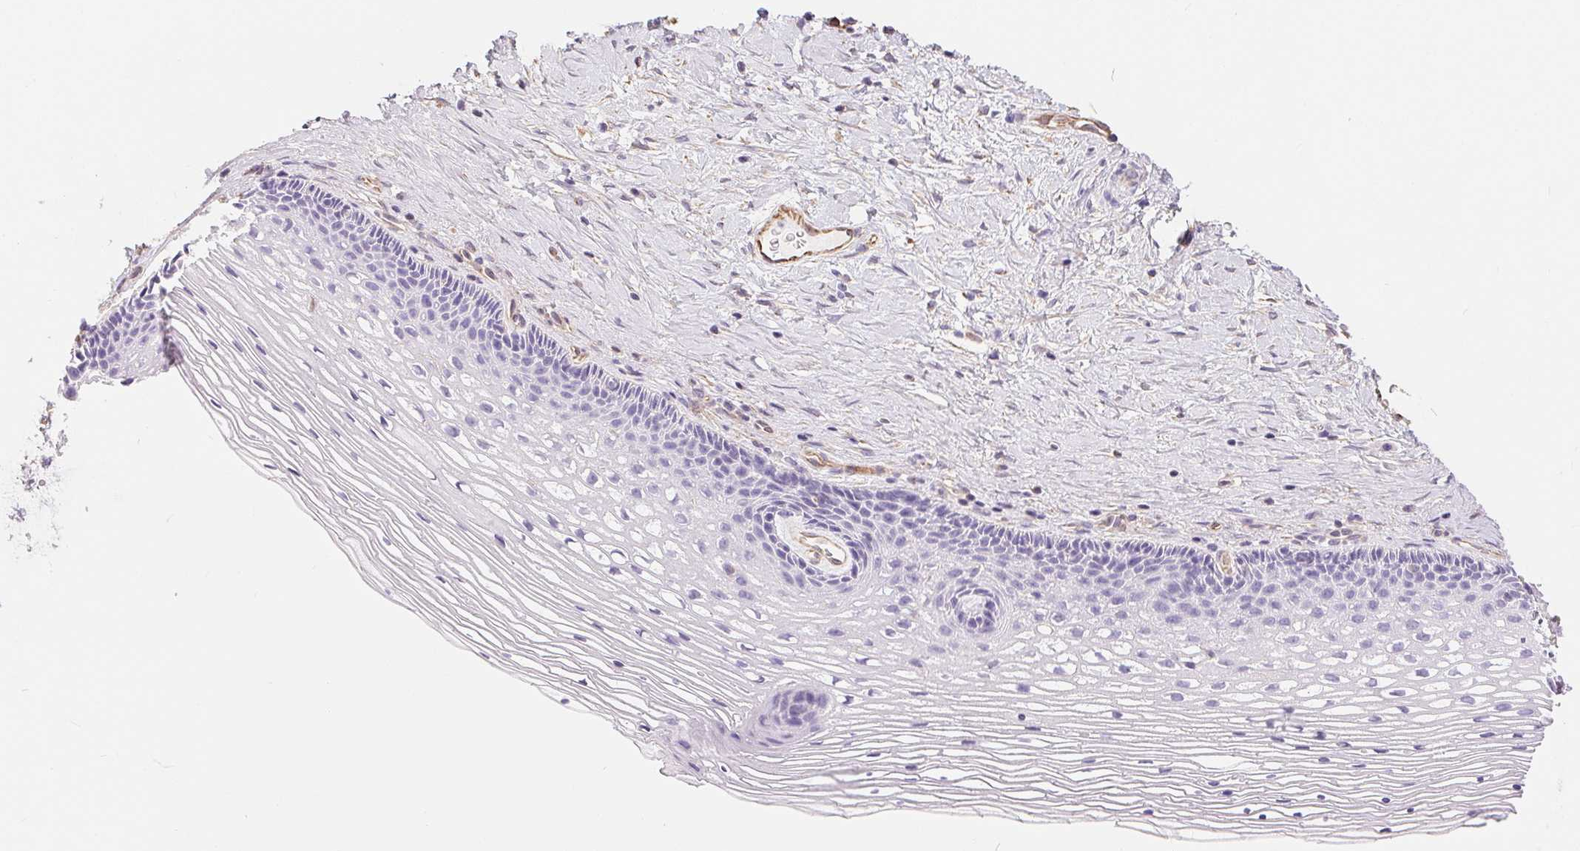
{"staining": {"intensity": "negative", "quantity": "none", "location": "none"}, "tissue": "cervix", "cell_type": "Glandular cells", "image_type": "normal", "snomed": [{"axis": "morphology", "description": "Normal tissue, NOS"}, {"axis": "topography", "description": "Cervix"}], "caption": "The immunohistochemistry photomicrograph has no significant expression in glandular cells of cervix. (Immunohistochemistry, brightfield microscopy, high magnification).", "gene": "GFAP", "patient": {"sex": "female", "age": 34}}